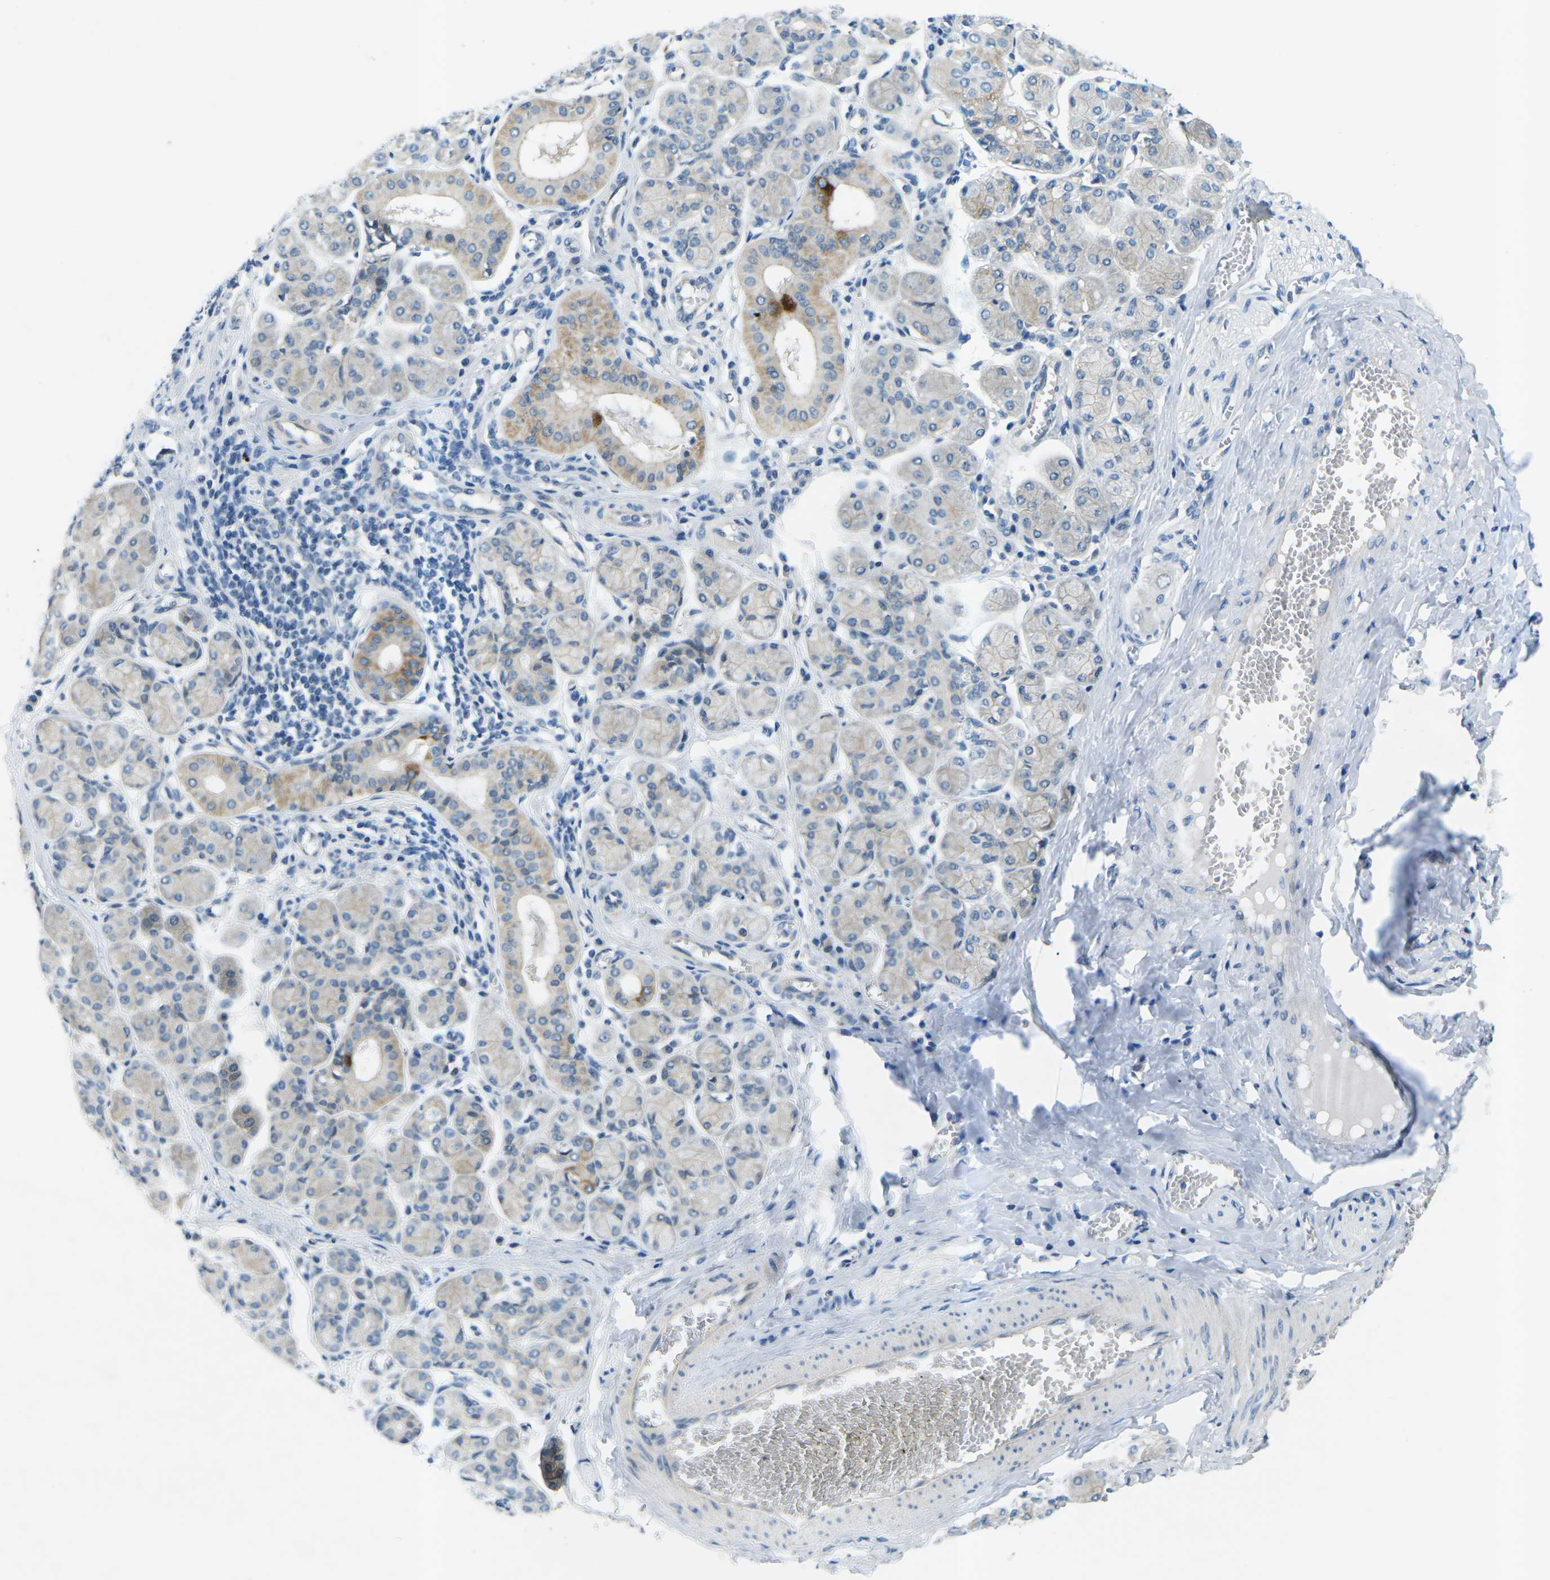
{"staining": {"intensity": "moderate", "quantity": "25%-75%", "location": "cytoplasmic/membranous"}, "tissue": "salivary gland", "cell_type": "Glandular cells", "image_type": "normal", "snomed": [{"axis": "morphology", "description": "Normal tissue, NOS"}, {"axis": "morphology", "description": "Inflammation, NOS"}, {"axis": "topography", "description": "Lymph node"}, {"axis": "topography", "description": "Salivary gland"}], "caption": "DAB (3,3'-diaminobenzidine) immunohistochemical staining of benign salivary gland reveals moderate cytoplasmic/membranous protein staining in about 25%-75% of glandular cells. The staining was performed using DAB, with brown indicating positive protein expression. Nuclei are stained blue with hematoxylin.", "gene": "CTNND1", "patient": {"sex": "male", "age": 3}}